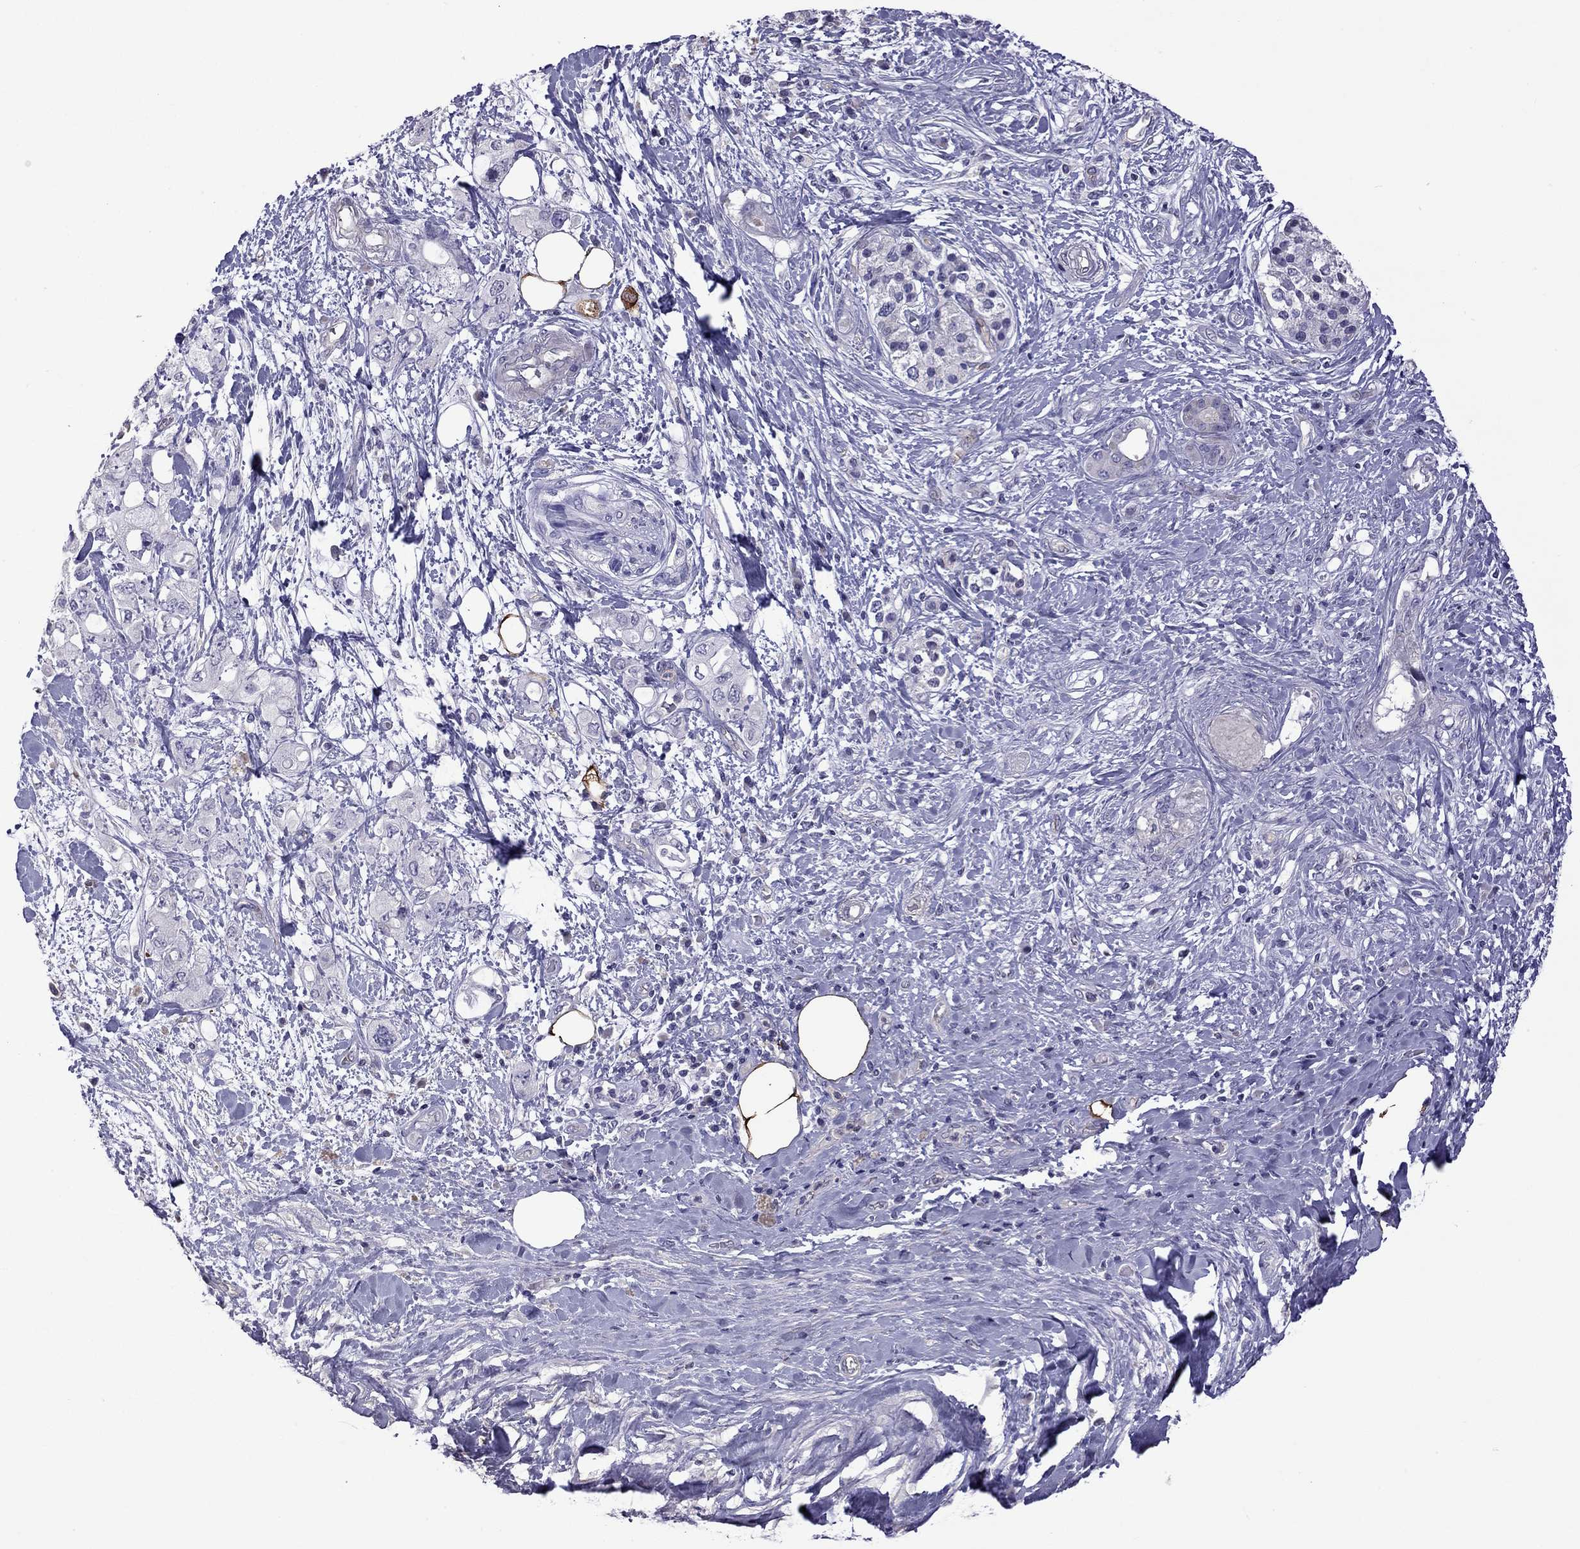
{"staining": {"intensity": "negative", "quantity": "none", "location": "none"}, "tissue": "pancreatic cancer", "cell_type": "Tumor cells", "image_type": "cancer", "snomed": [{"axis": "morphology", "description": "Adenocarcinoma, NOS"}, {"axis": "topography", "description": "Pancreas"}], "caption": "Tumor cells show no significant protein expression in pancreatic cancer (adenocarcinoma).", "gene": "FEZ1", "patient": {"sex": "female", "age": 56}}